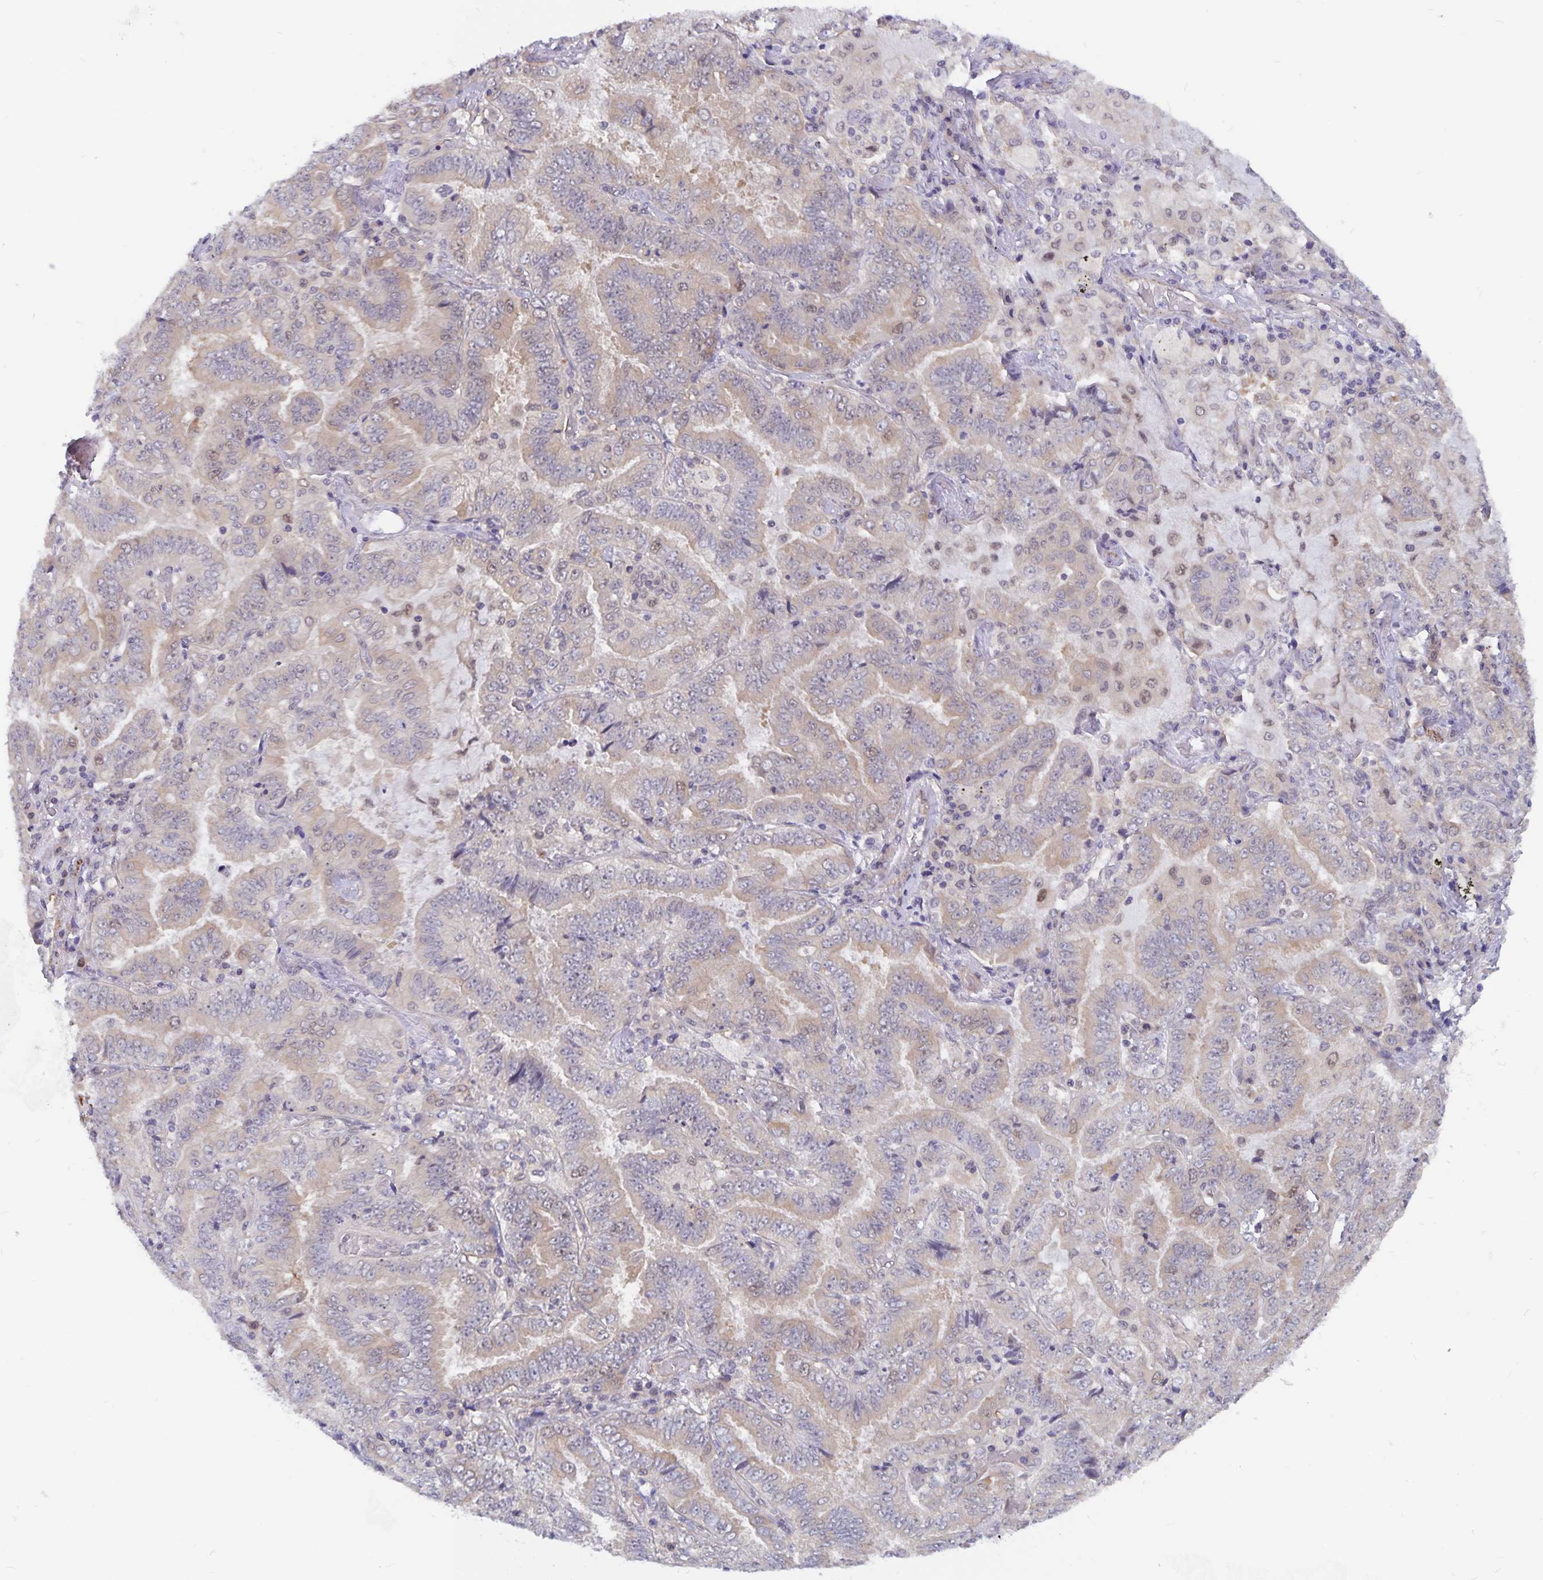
{"staining": {"intensity": "weak", "quantity": "25%-75%", "location": "cytoplasmic/membranous,nuclear"}, "tissue": "lung cancer", "cell_type": "Tumor cells", "image_type": "cancer", "snomed": [{"axis": "morphology", "description": "Aneuploidy"}, {"axis": "morphology", "description": "Adenocarcinoma, NOS"}, {"axis": "morphology", "description": "Adenocarcinoma, metastatic, NOS"}, {"axis": "topography", "description": "Lymph node"}, {"axis": "topography", "description": "Lung"}], "caption": "Human lung cancer stained with a protein marker reveals weak staining in tumor cells.", "gene": "BAG6", "patient": {"sex": "female", "age": 48}}